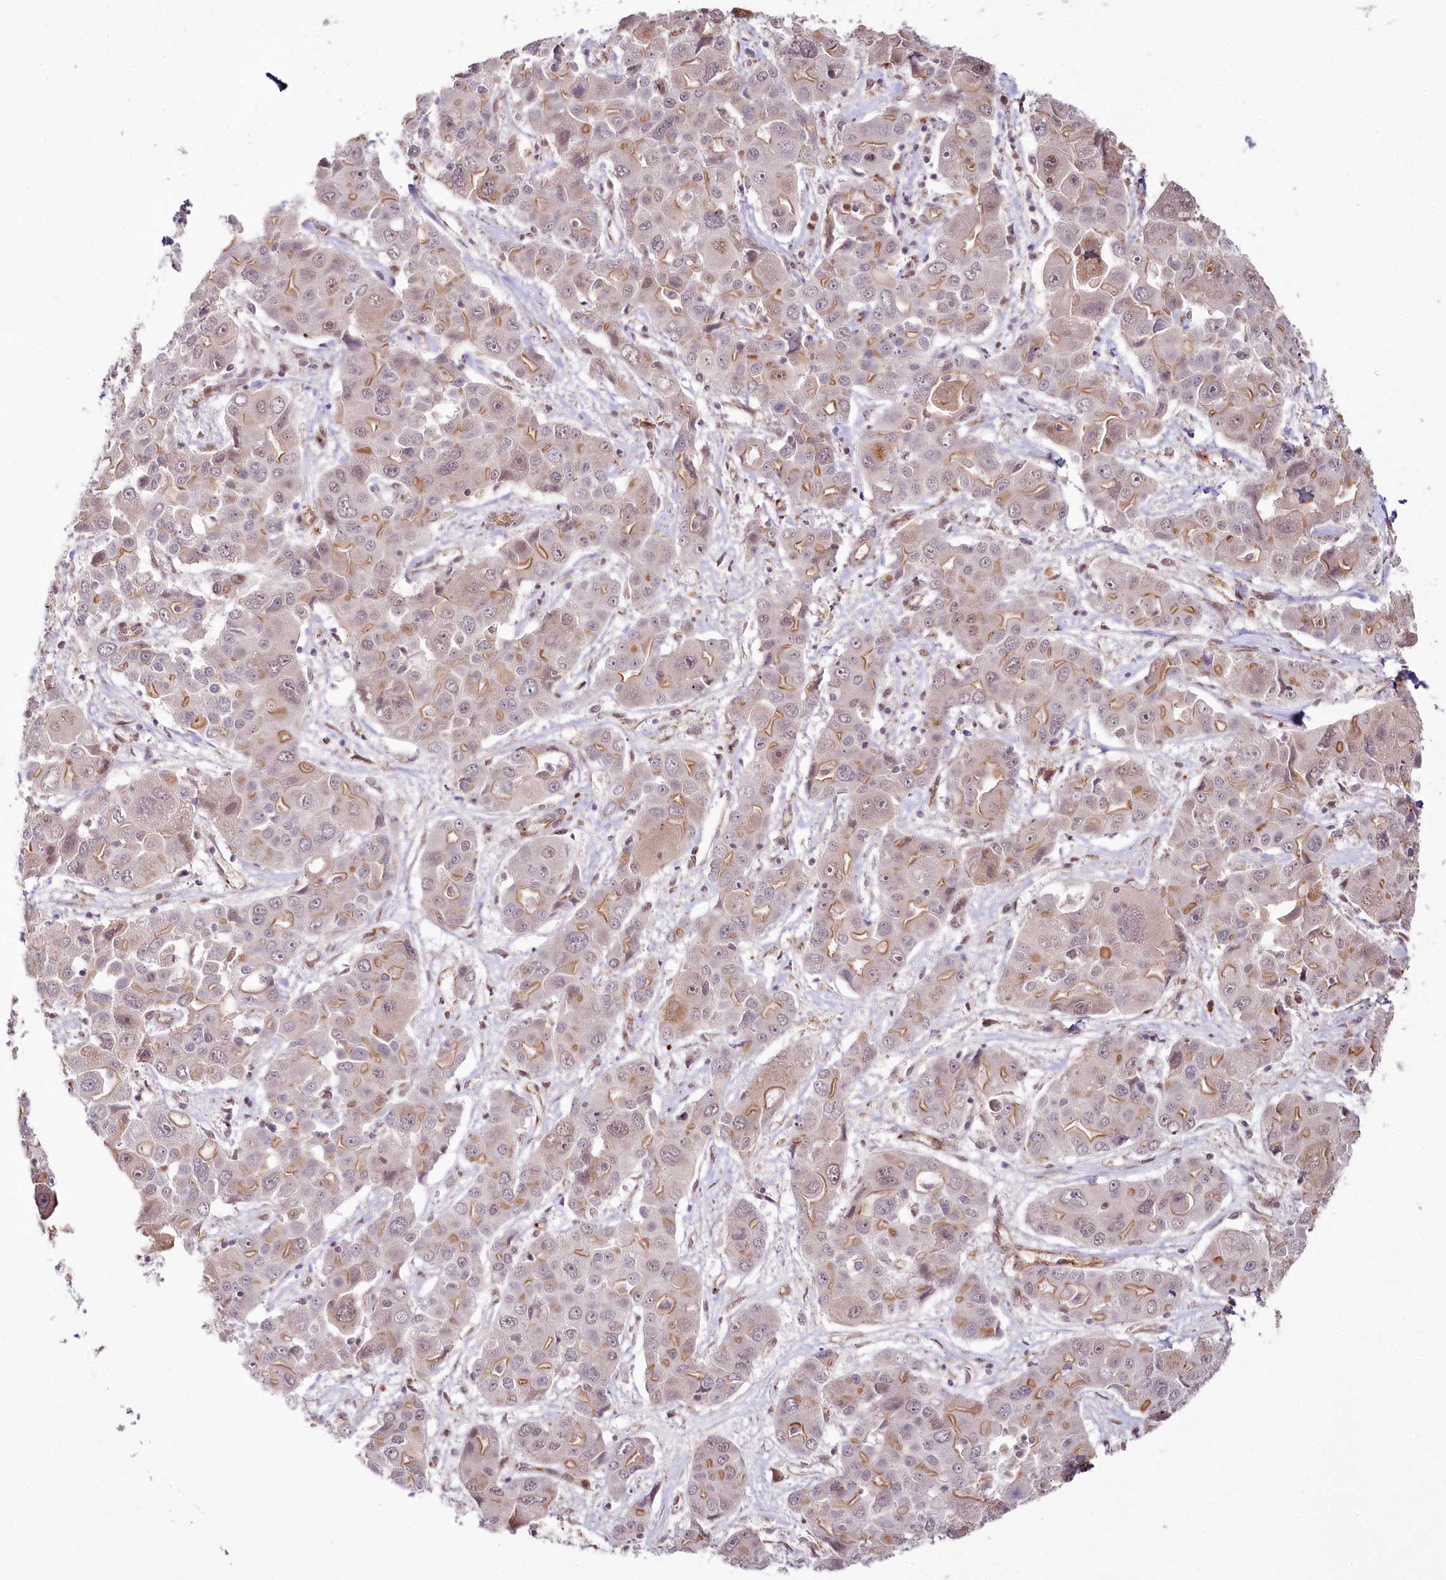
{"staining": {"intensity": "moderate", "quantity": "<25%", "location": "cytoplasmic/membranous,nuclear"}, "tissue": "liver cancer", "cell_type": "Tumor cells", "image_type": "cancer", "snomed": [{"axis": "morphology", "description": "Cholangiocarcinoma"}, {"axis": "topography", "description": "Liver"}], "caption": "Immunohistochemistry (IHC) photomicrograph of neoplastic tissue: human cholangiocarcinoma (liver) stained using immunohistochemistry (IHC) displays low levels of moderate protein expression localized specifically in the cytoplasmic/membranous and nuclear of tumor cells, appearing as a cytoplasmic/membranous and nuclear brown color.", "gene": "ALKBH8", "patient": {"sex": "male", "age": 67}}